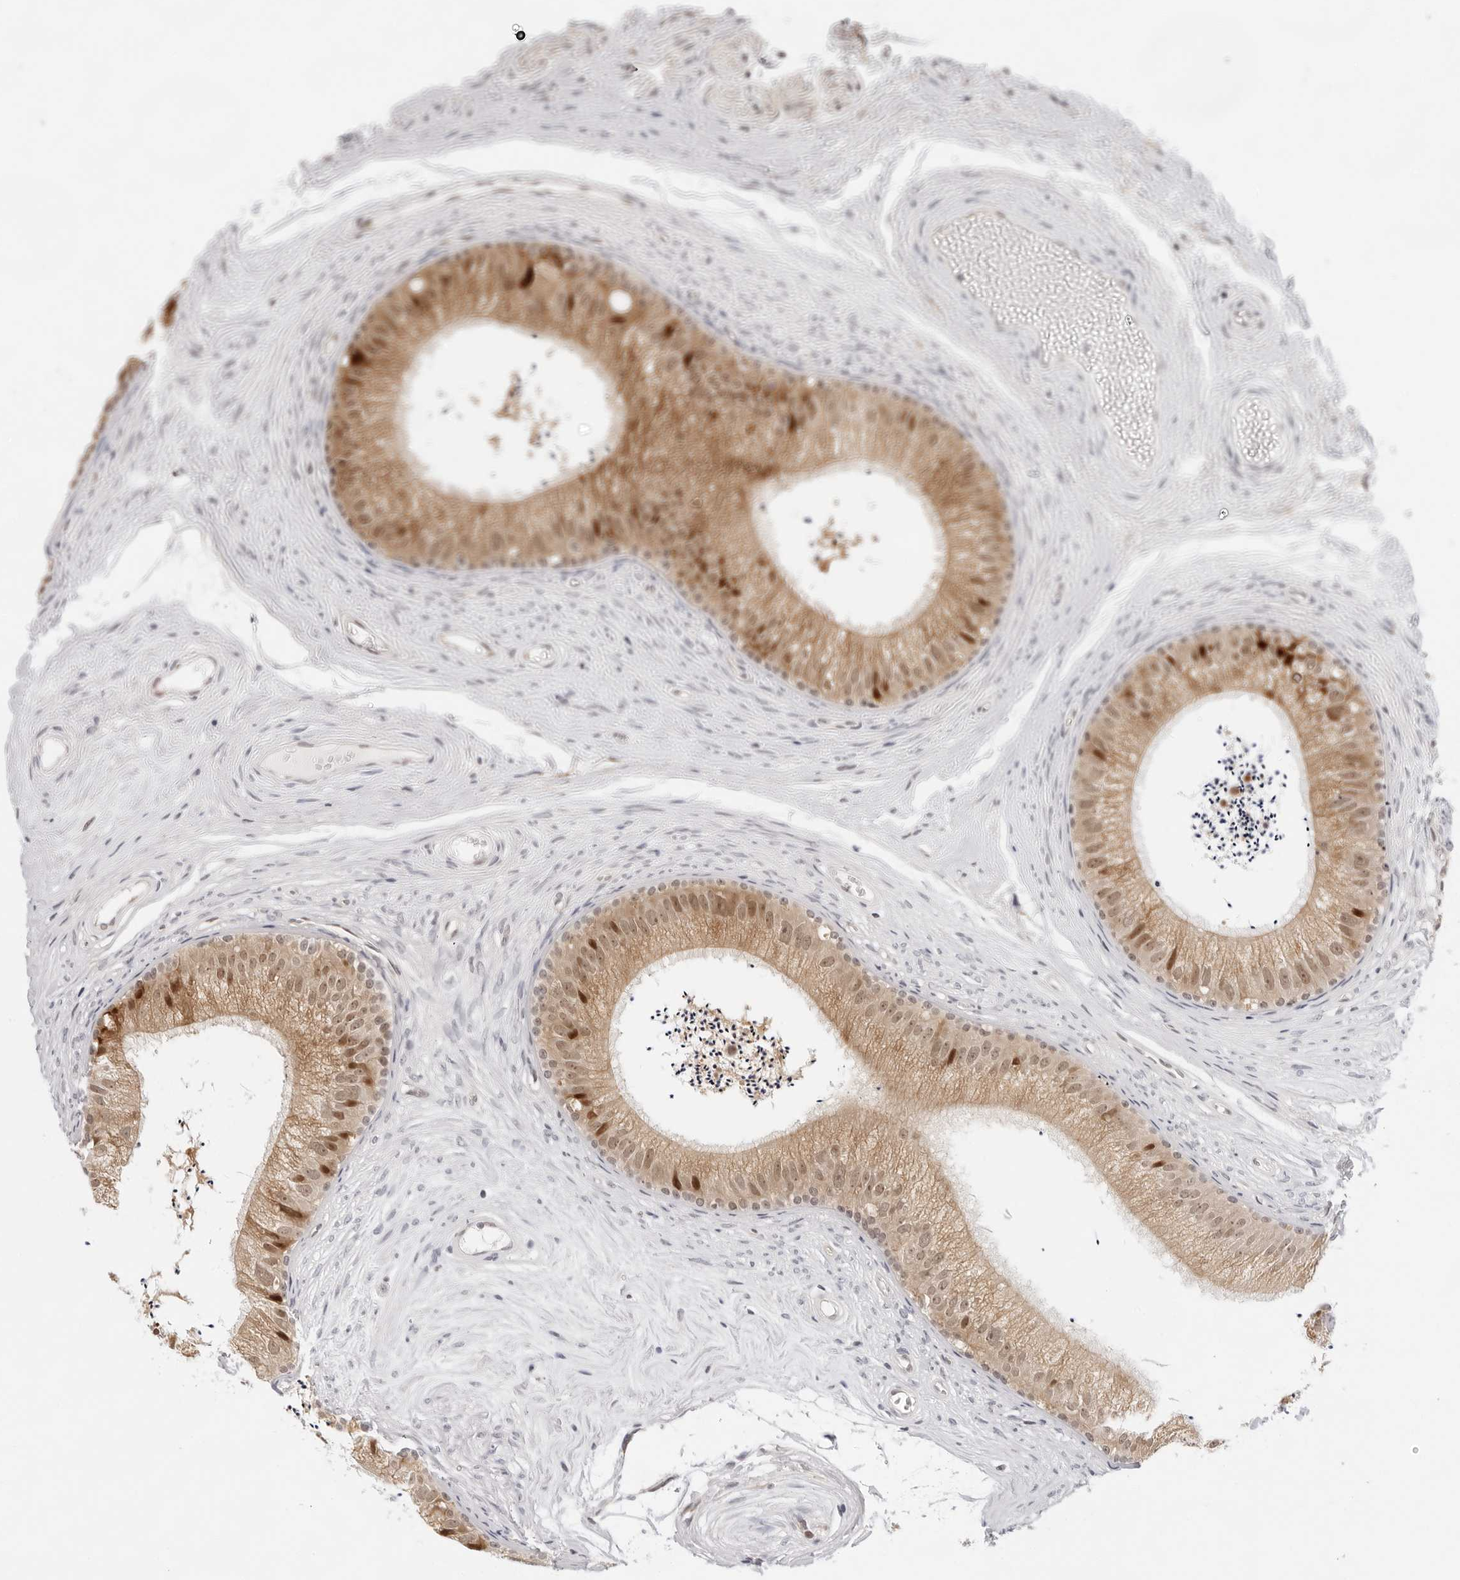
{"staining": {"intensity": "moderate", "quantity": ">75%", "location": "cytoplasmic/membranous,nuclear"}, "tissue": "epididymis", "cell_type": "Glandular cells", "image_type": "normal", "snomed": [{"axis": "morphology", "description": "Normal tissue, NOS"}, {"axis": "topography", "description": "Epididymis"}], "caption": "DAB (3,3'-diaminobenzidine) immunohistochemical staining of benign epididymis reveals moderate cytoplasmic/membranous,nuclear protein staining in approximately >75% of glandular cells.", "gene": "ITGB3BP", "patient": {"sex": "male", "age": 56}}